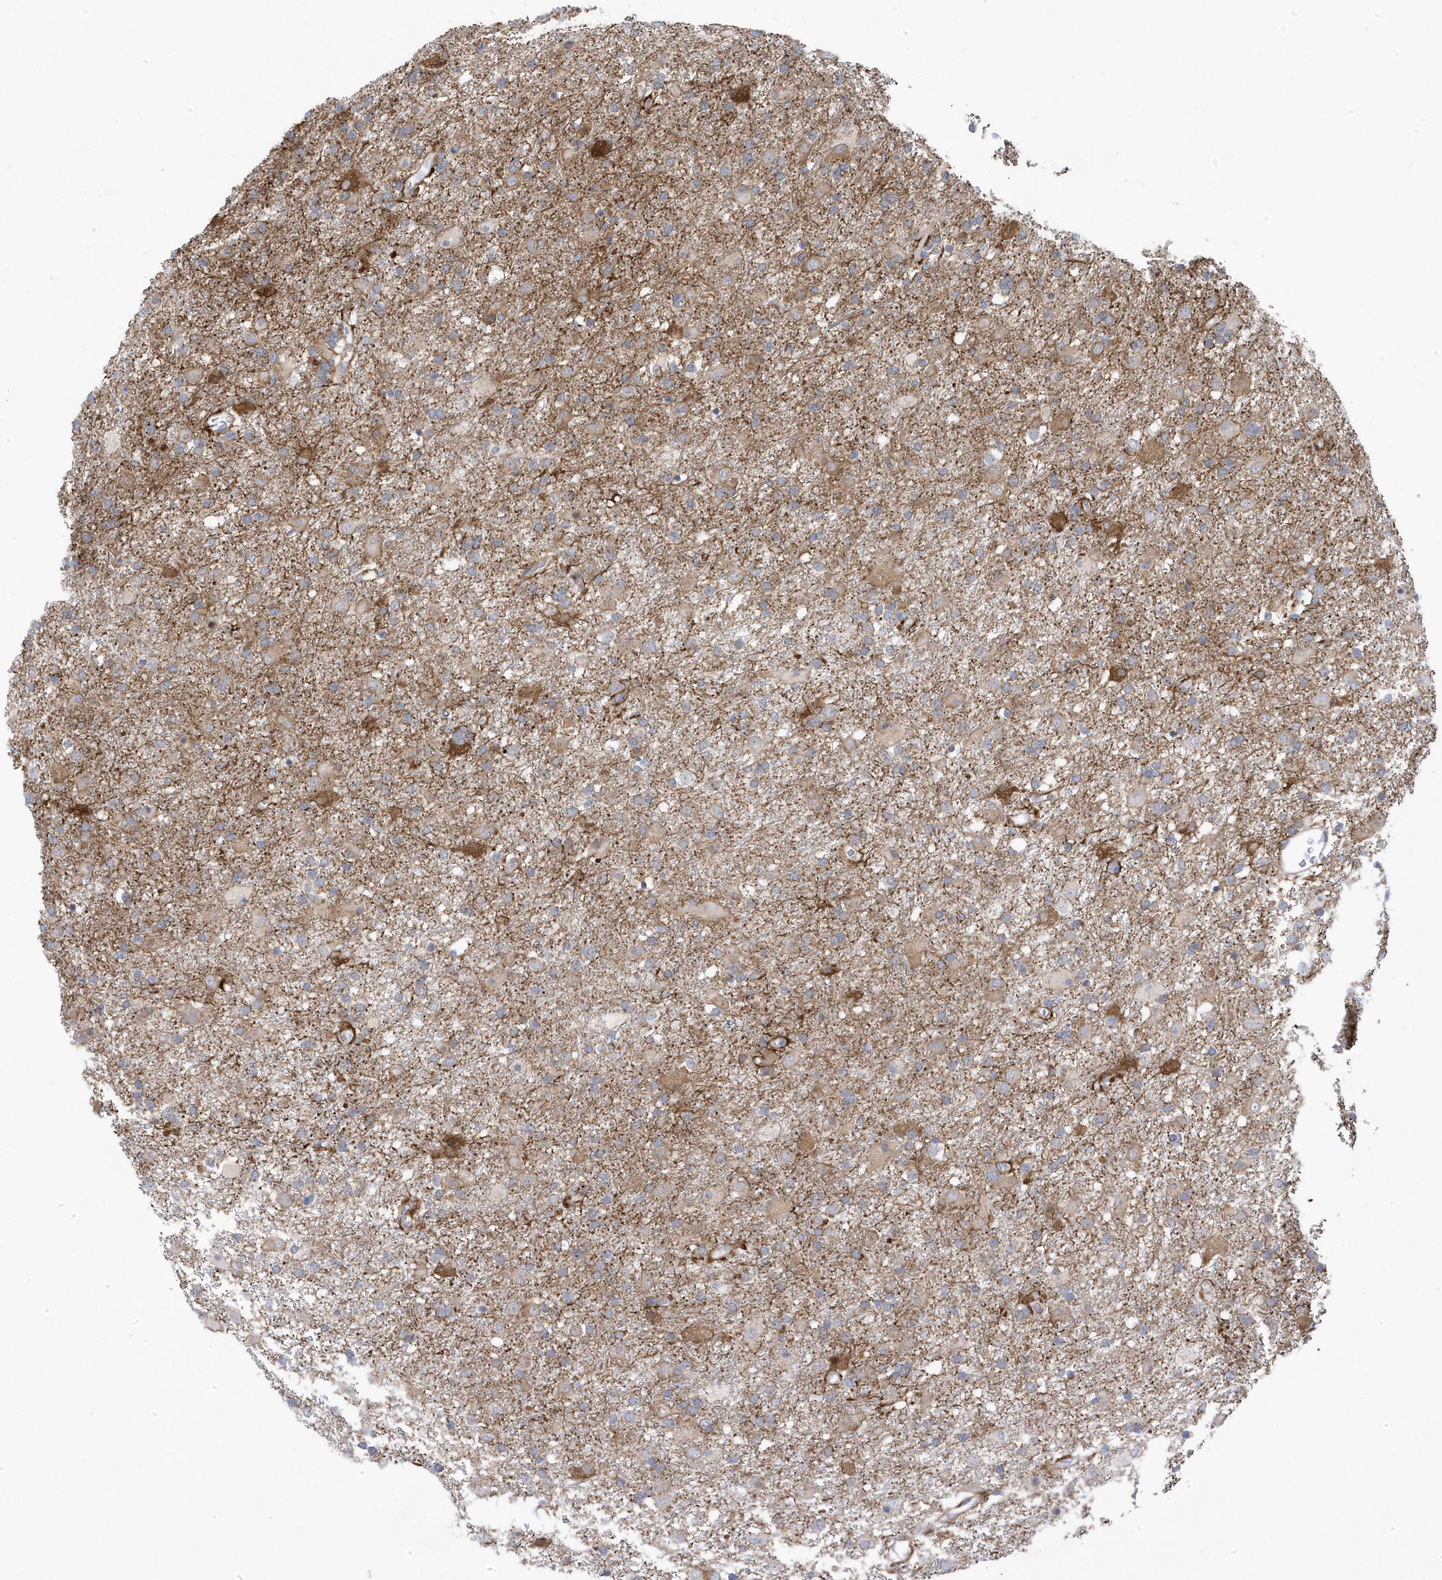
{"staining": {"intensity": "moderate", "quantity": "<25%", "location": "cytoplasmic/membranous"}, "tissue": "glioma", "cell_type": "Tumor cells", "image_type": "cancer", "snomed": [{"axis": "morphology", "description": "Glioma, malignant, Low grade"}, {"axis": "topography", "description": "Brain"}], "caption": "Moderate cytoplasmic/membranous protein positivity is seen in approximately <25% of tumor cells in glioma. (brown staining indicates protein expression, while blue staining denotes nuclei).", "gene": "ANAPC1", "patient": {"sex": "male", "age": 65}}